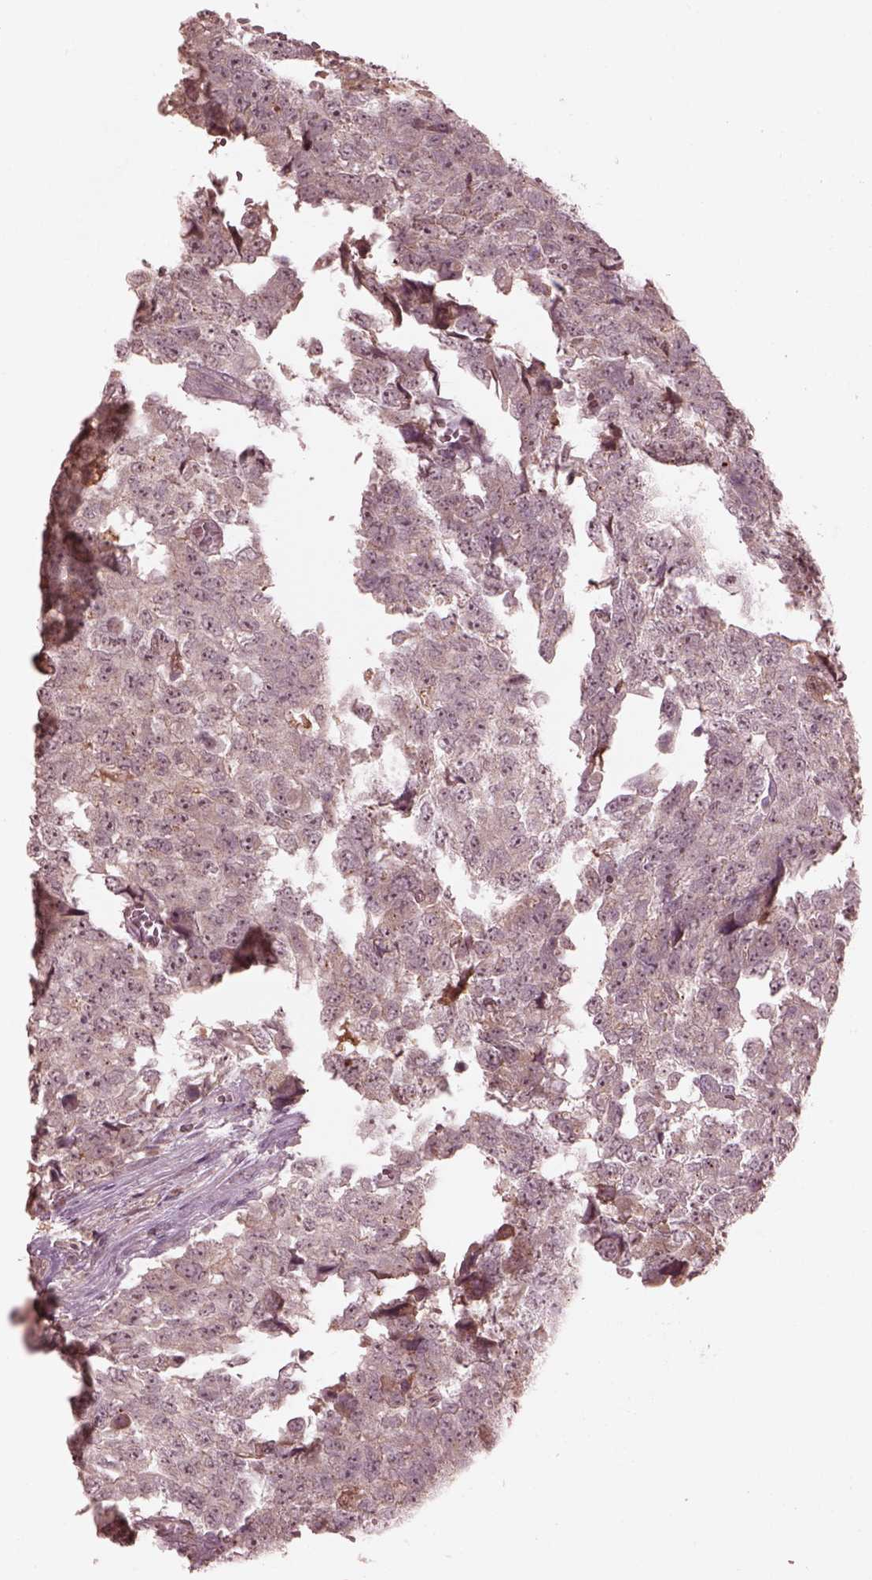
{"staining": {"intensity": "negative", "quantity": "none", "location": "none"}, "tissue": "testis cancer", "cell_type": "Tumor cells", "image_type": "cancer", "snomed": [{"axis": "morphology", "description": "Carcinoma, Embryonal, NOS"}, {"axis": "topography", "description": "Testis"}], "caption": "Micrograph shows no protein staining in tumor cells of testis embryonal carcinoma tissue.", "gene": "VWA5B1", "patient": {"sex": "male", "age": 23}}